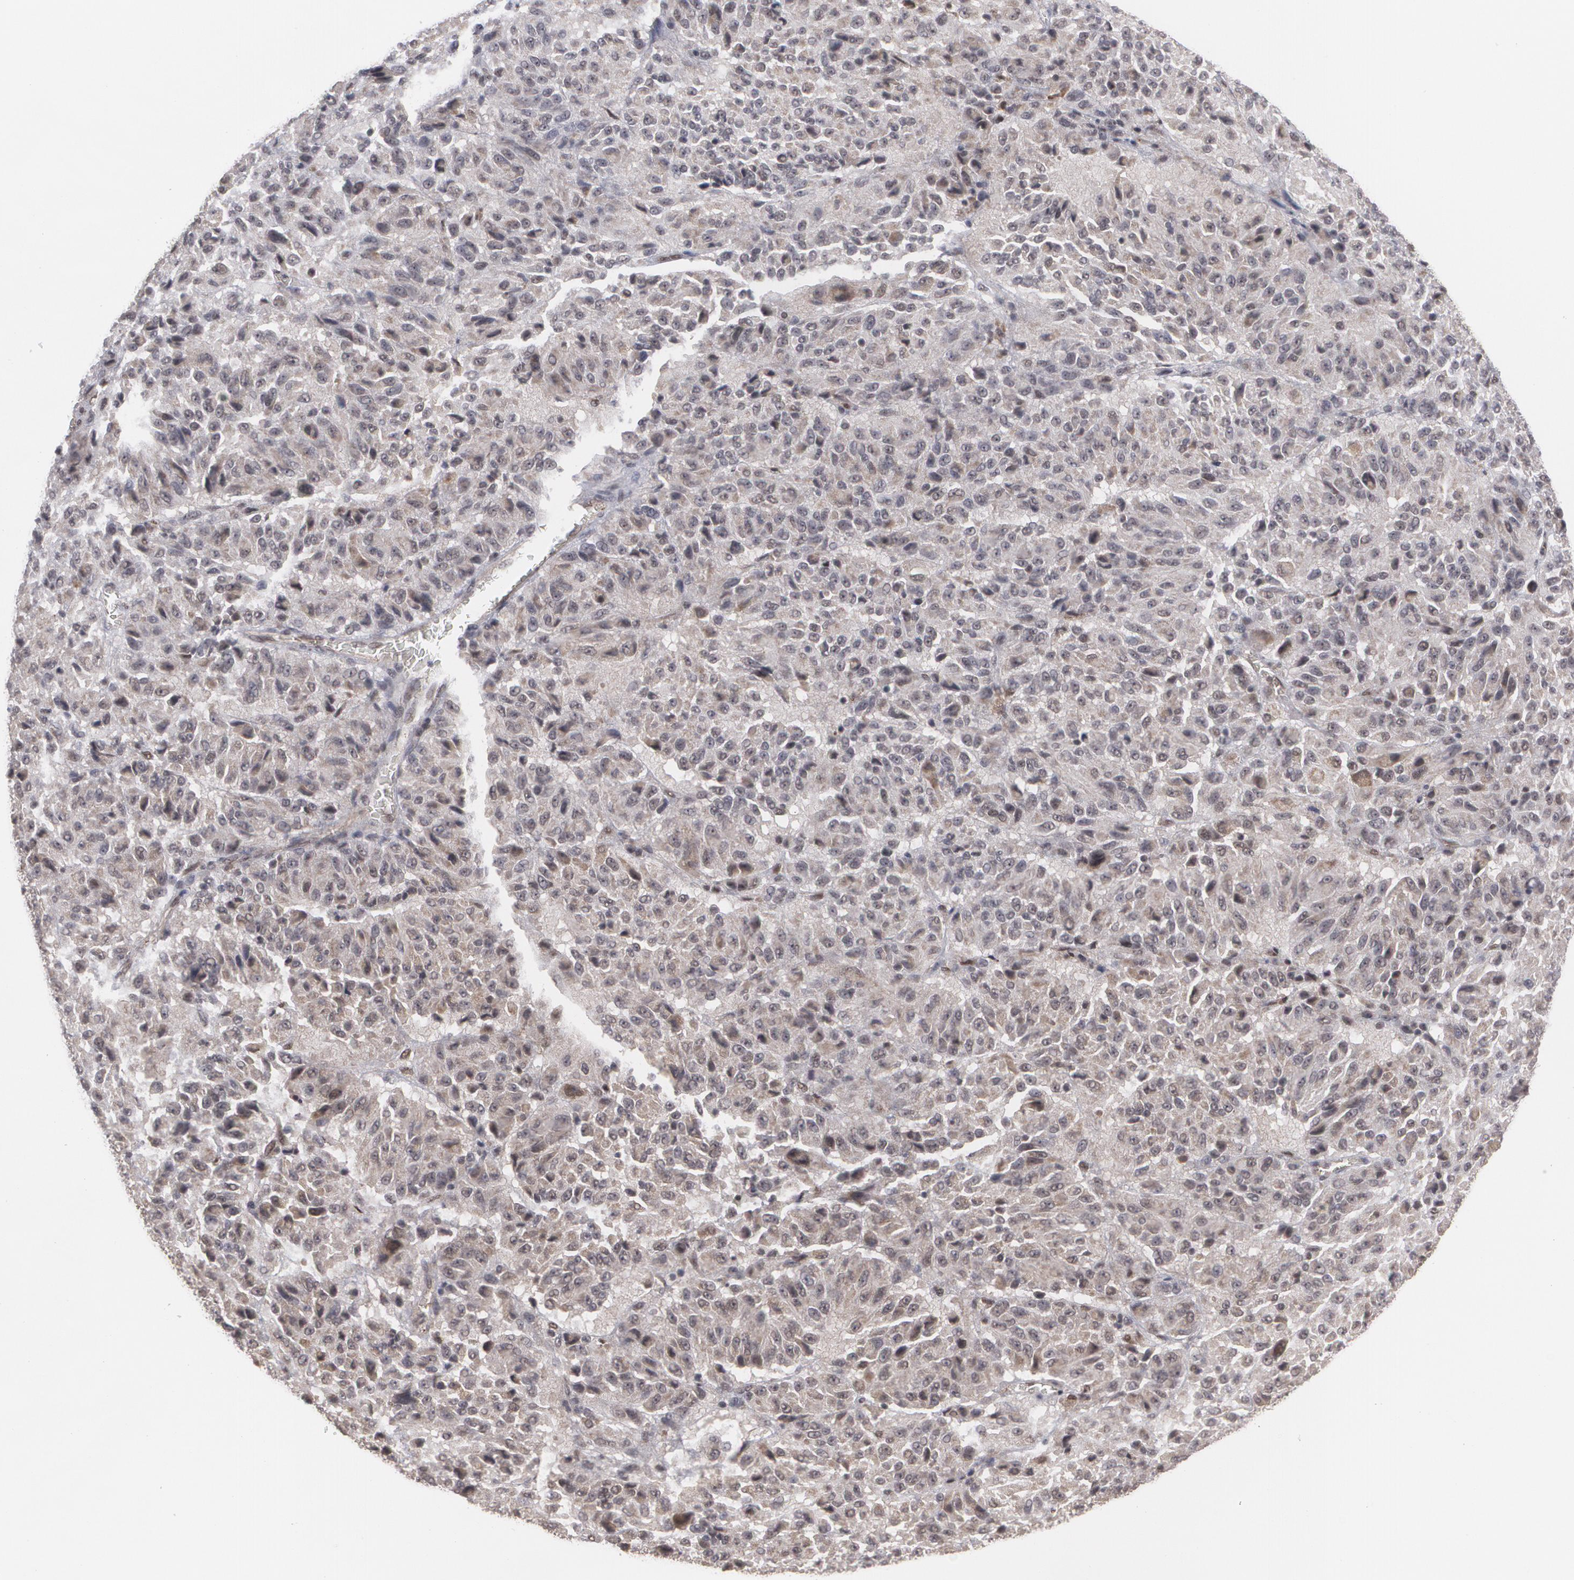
{"staining": {"intensity": "moderate", "quantity": ">75%", "location": "nuclear"}, "tissue": "melanoma", "cell_type": "Tumor cells", "image_type": "cancer", "snomed": [{"axis": "morphology", "description": "Malignant melanoma, Metastatic site"}, {"axis": "topography", "description": "Lung"}], "caption": "An immunohistochemistry image of neoplastic tissue is shown. Protein staining in brown shows moderate nuclear positivity in malignant melanoma (metastatic site) within tumor cells.", "gene": "INTS6", "patient": {"sex": "male", "age": 64}}